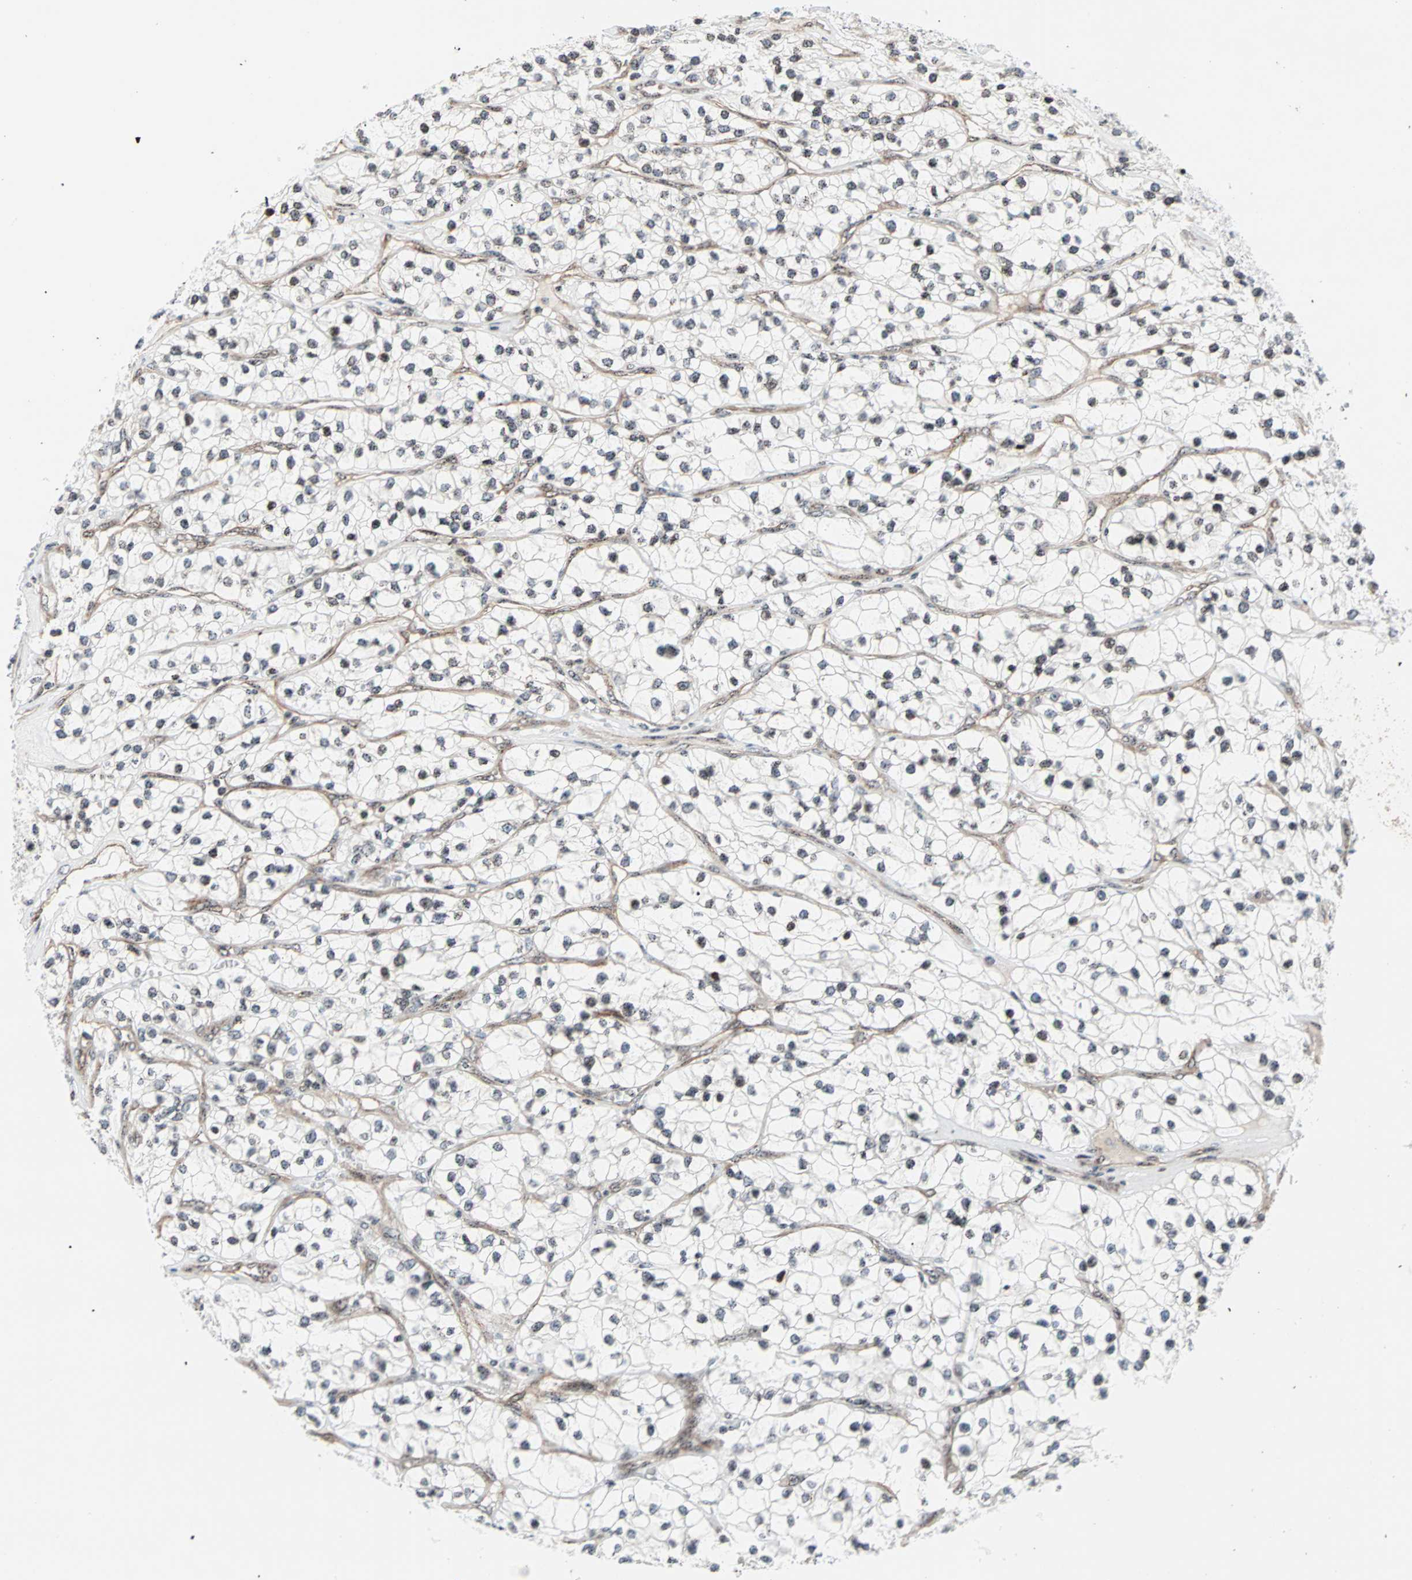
{"staining": {"intensity": "weak", "quantity": ">75%", "location": "nuclear"}, "tissue": "renal cancer", "cell_type": "Tumor cells", "image_type": "cancer", "snomed": [{"axis": "morphology", "description": "Adenocarcinoma, NOS"}, {"axis": "topography", "description": "Kidney"}], "caption": "This image displays IHC staining of renal cancer (adenocarcinoma), with low weak nuclear staining in about >75% of tumor cells.", "gene": "CENPA", "patient": {"sex": "female", "age": 57}}